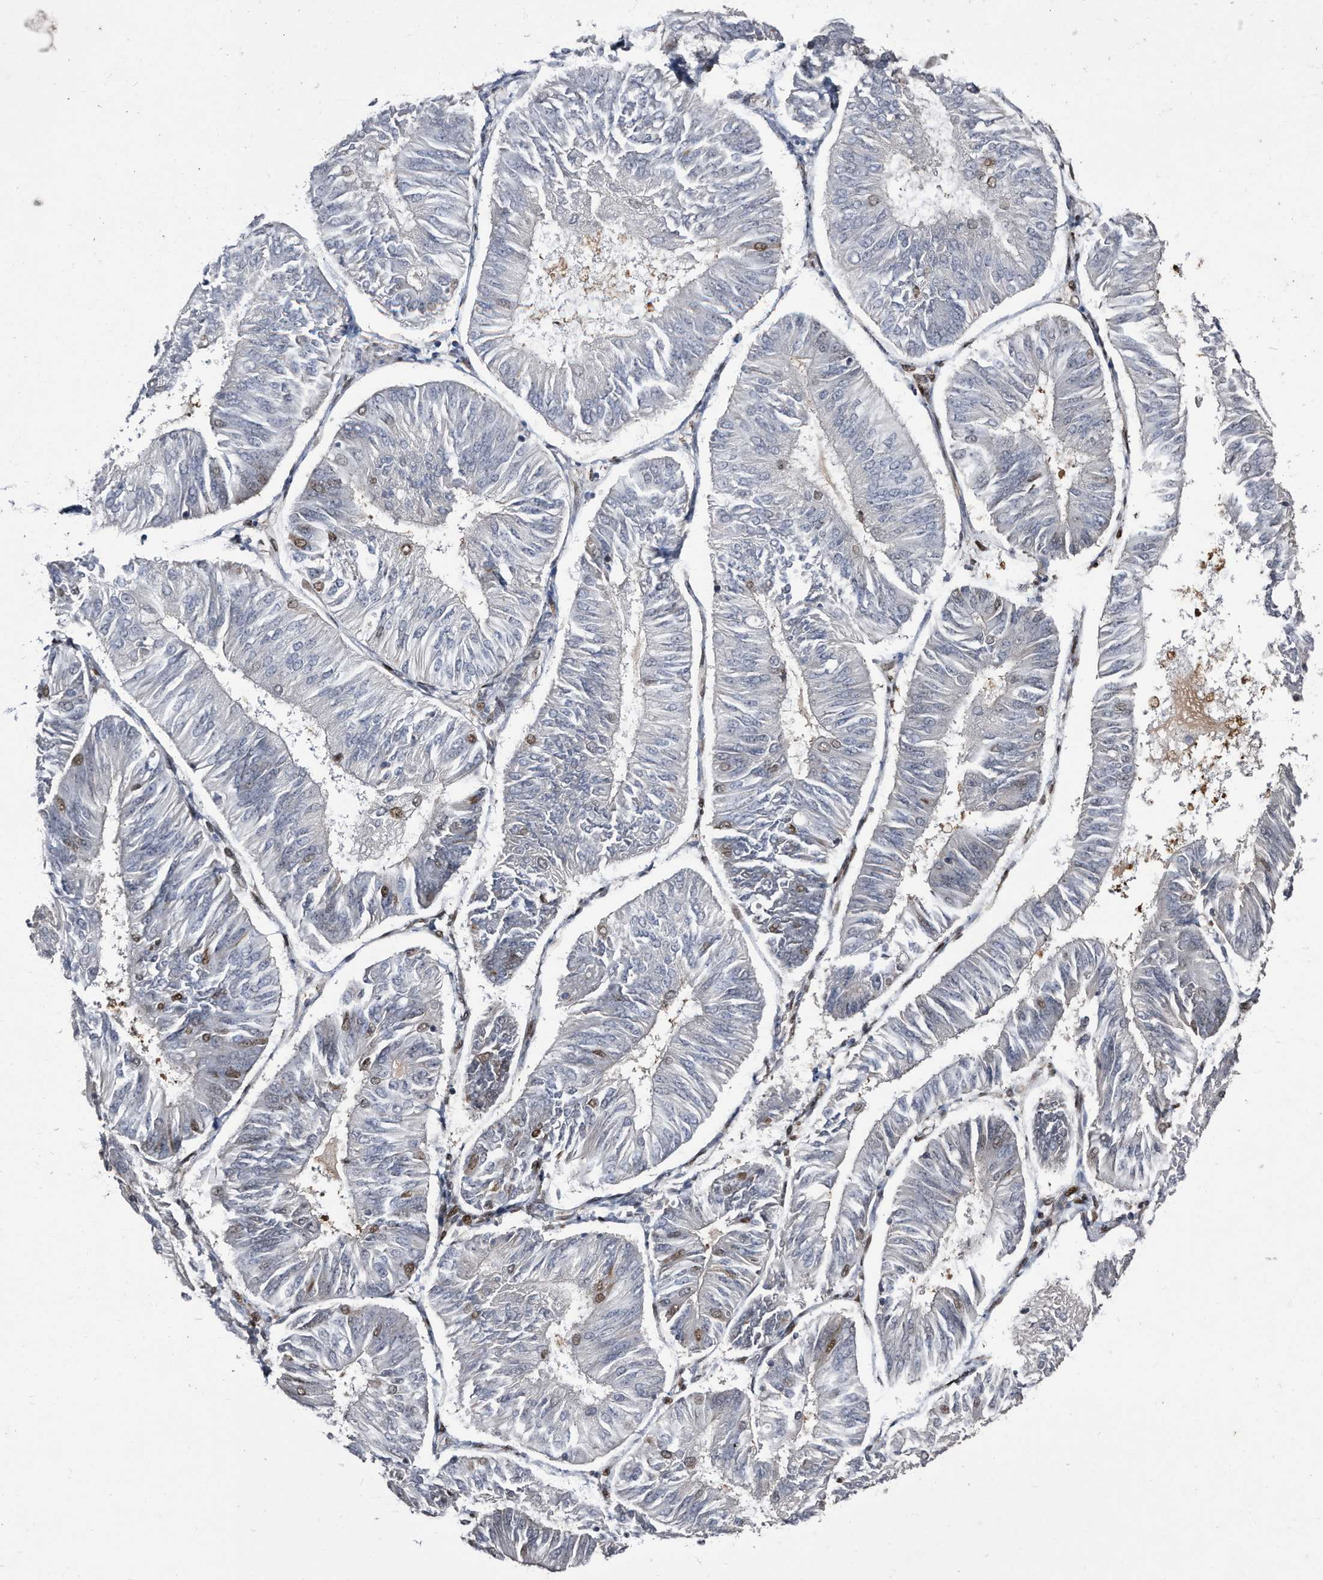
{"staining": {"intensity": "negative", "quantity": "none", "location": "none"}, "tissue": "endometrial cancer", "cell_type": "Tumor cells", "image_type": "cancer", "snomed": [{"axis": "morphology", "description": "Adenocarcinoma, NOS"}, {"axis": "topography", "description": "Endometrium"}], "caption": "Adenocarcinoma (endometrial) stained for a protein using immunohistochemistry reveals no expression tumor cells.", "gene": "RAD23B", "patient": {"sex": "female", "age": 58}}